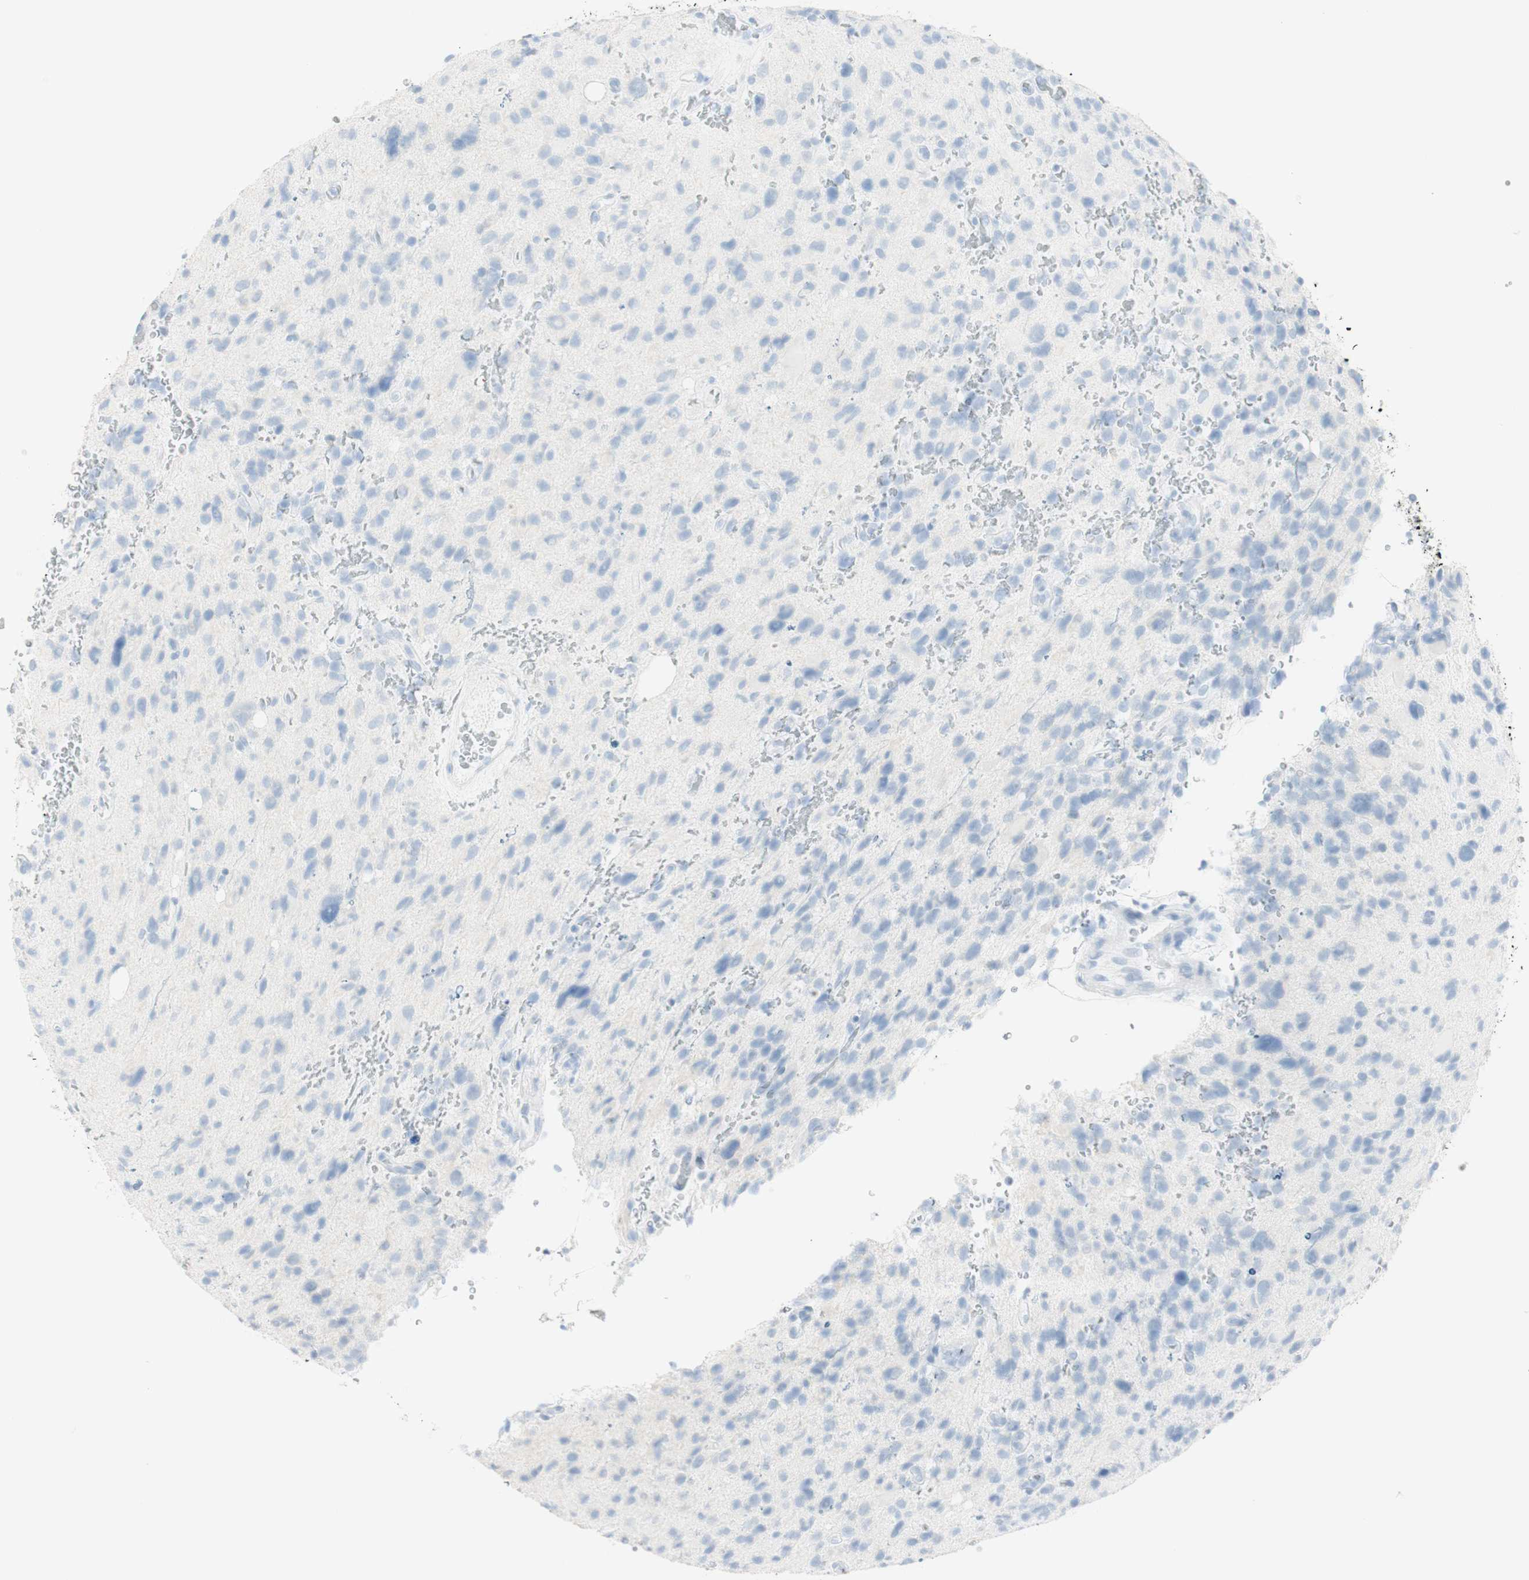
{"staining": {"intensity": "negative", "quantity": "none", "location": "none"}, "tissue": "glioma", "cell_type": "Tumor cells", "image_type": "cancer", "snomed": [{"axis": "morphology", "description": "Glioma, malignant, High grade"}, {"axis": "topography", "description": "Brain"}], "caption": "This is an immunohistochemistry histopathology image of glioma. There is no expression in tumor cells.", "gene": "NAPSA", "patient": {"sex": "male", "age": 48}}